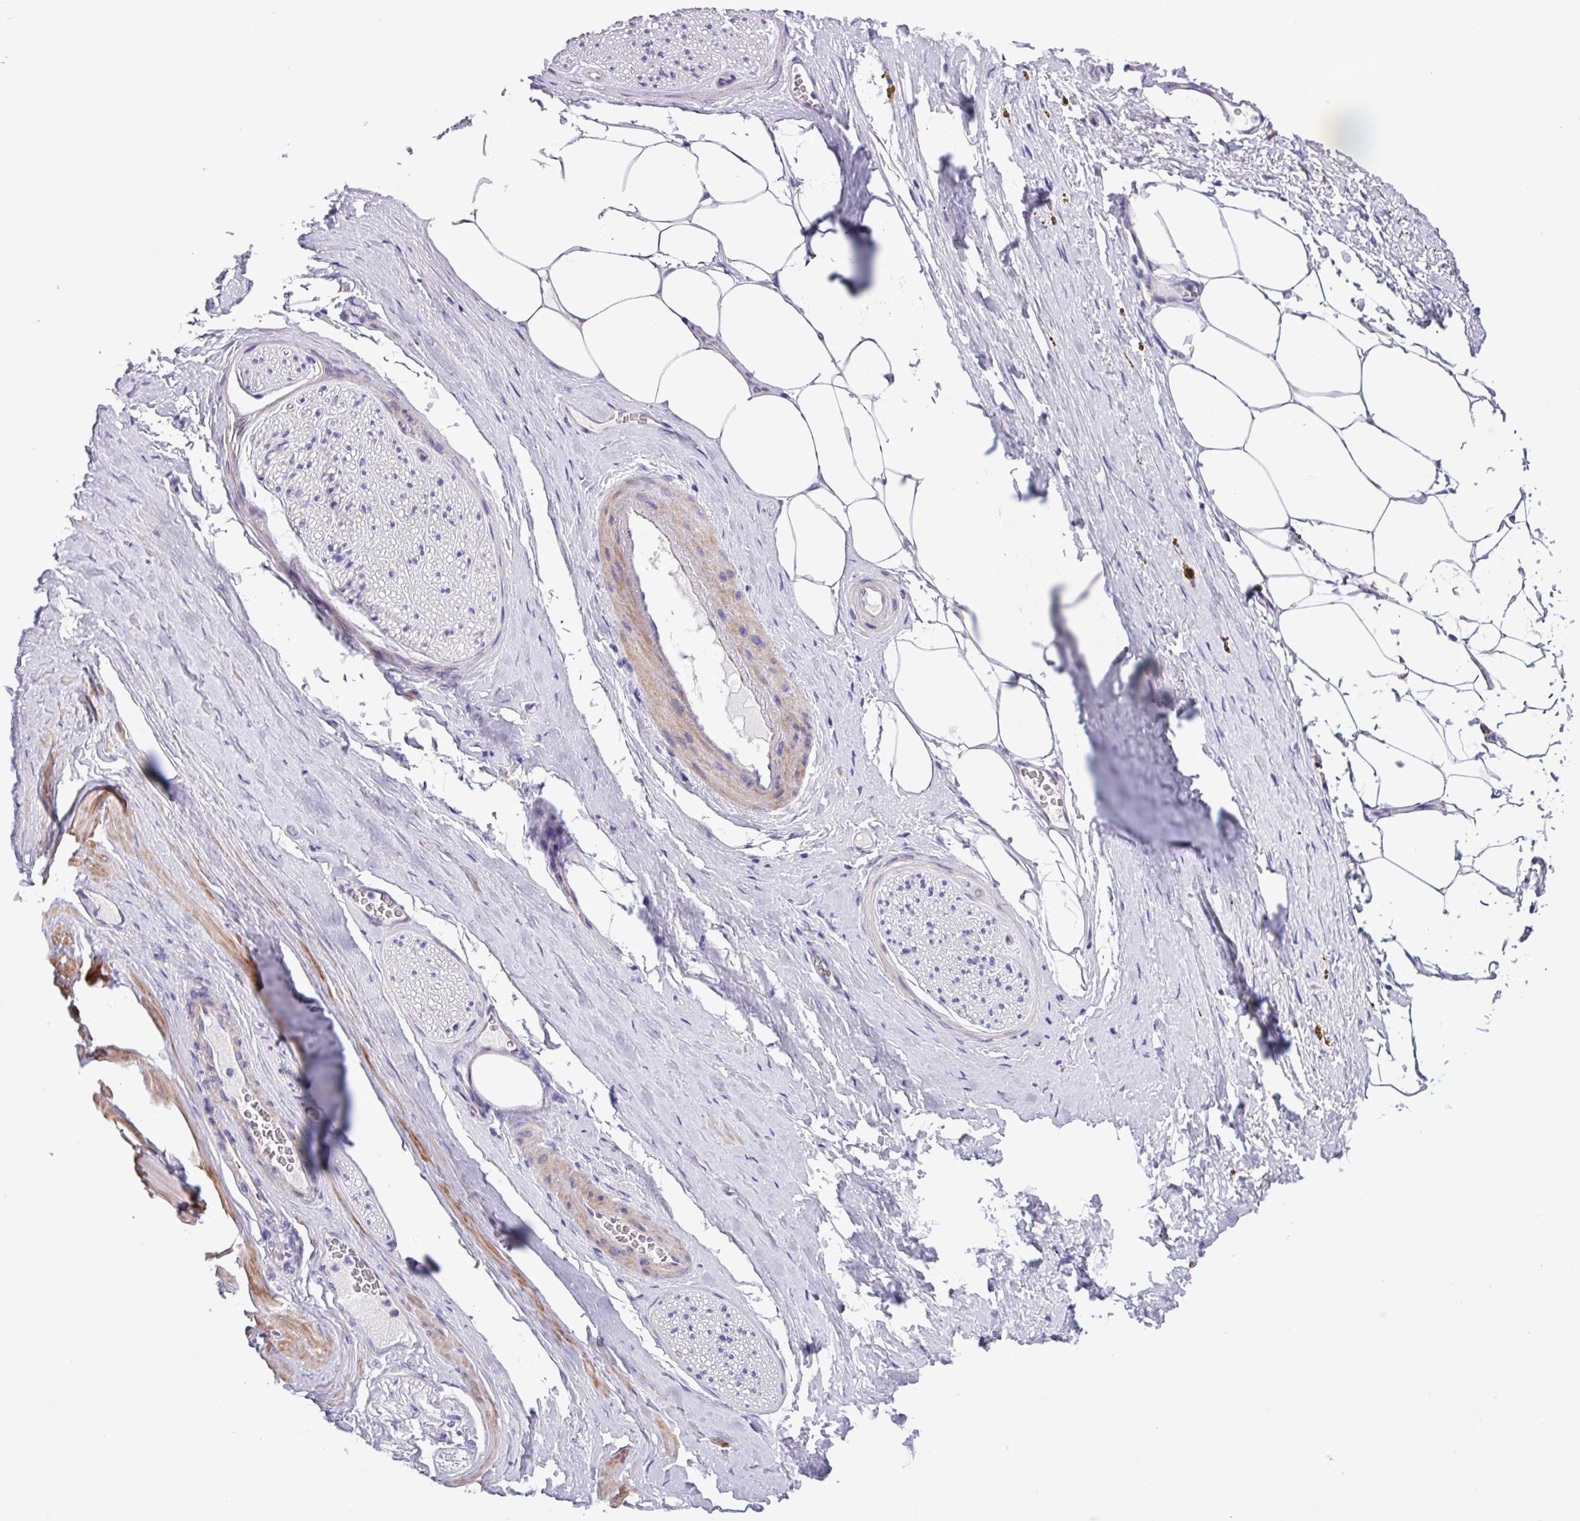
{"staining": {"intensity": "negative", "quantity": "none", "location": "none"}, "tissue": "adipose tissue", "cell_type": "Adipocytes", "image_type": "normal", "snomed": [{"axis": "morphology", "description": "Normal tissue, NOS"}, {"axis": "morphology", "description": "Adenocarcinoma, High grade"}, {"axis": "topography", "description": "Prostate"}, {"axis": "topography", "description": "Peripheral nerve tissue"}], "caption": "Immunohistochemistry histopathology image of benign human adipose tissue stained for a protein (brown), which exhibits no positivity in adipocytes.", "gene": "SPINK8", "patient": {"sex": "male", "age": 68}}